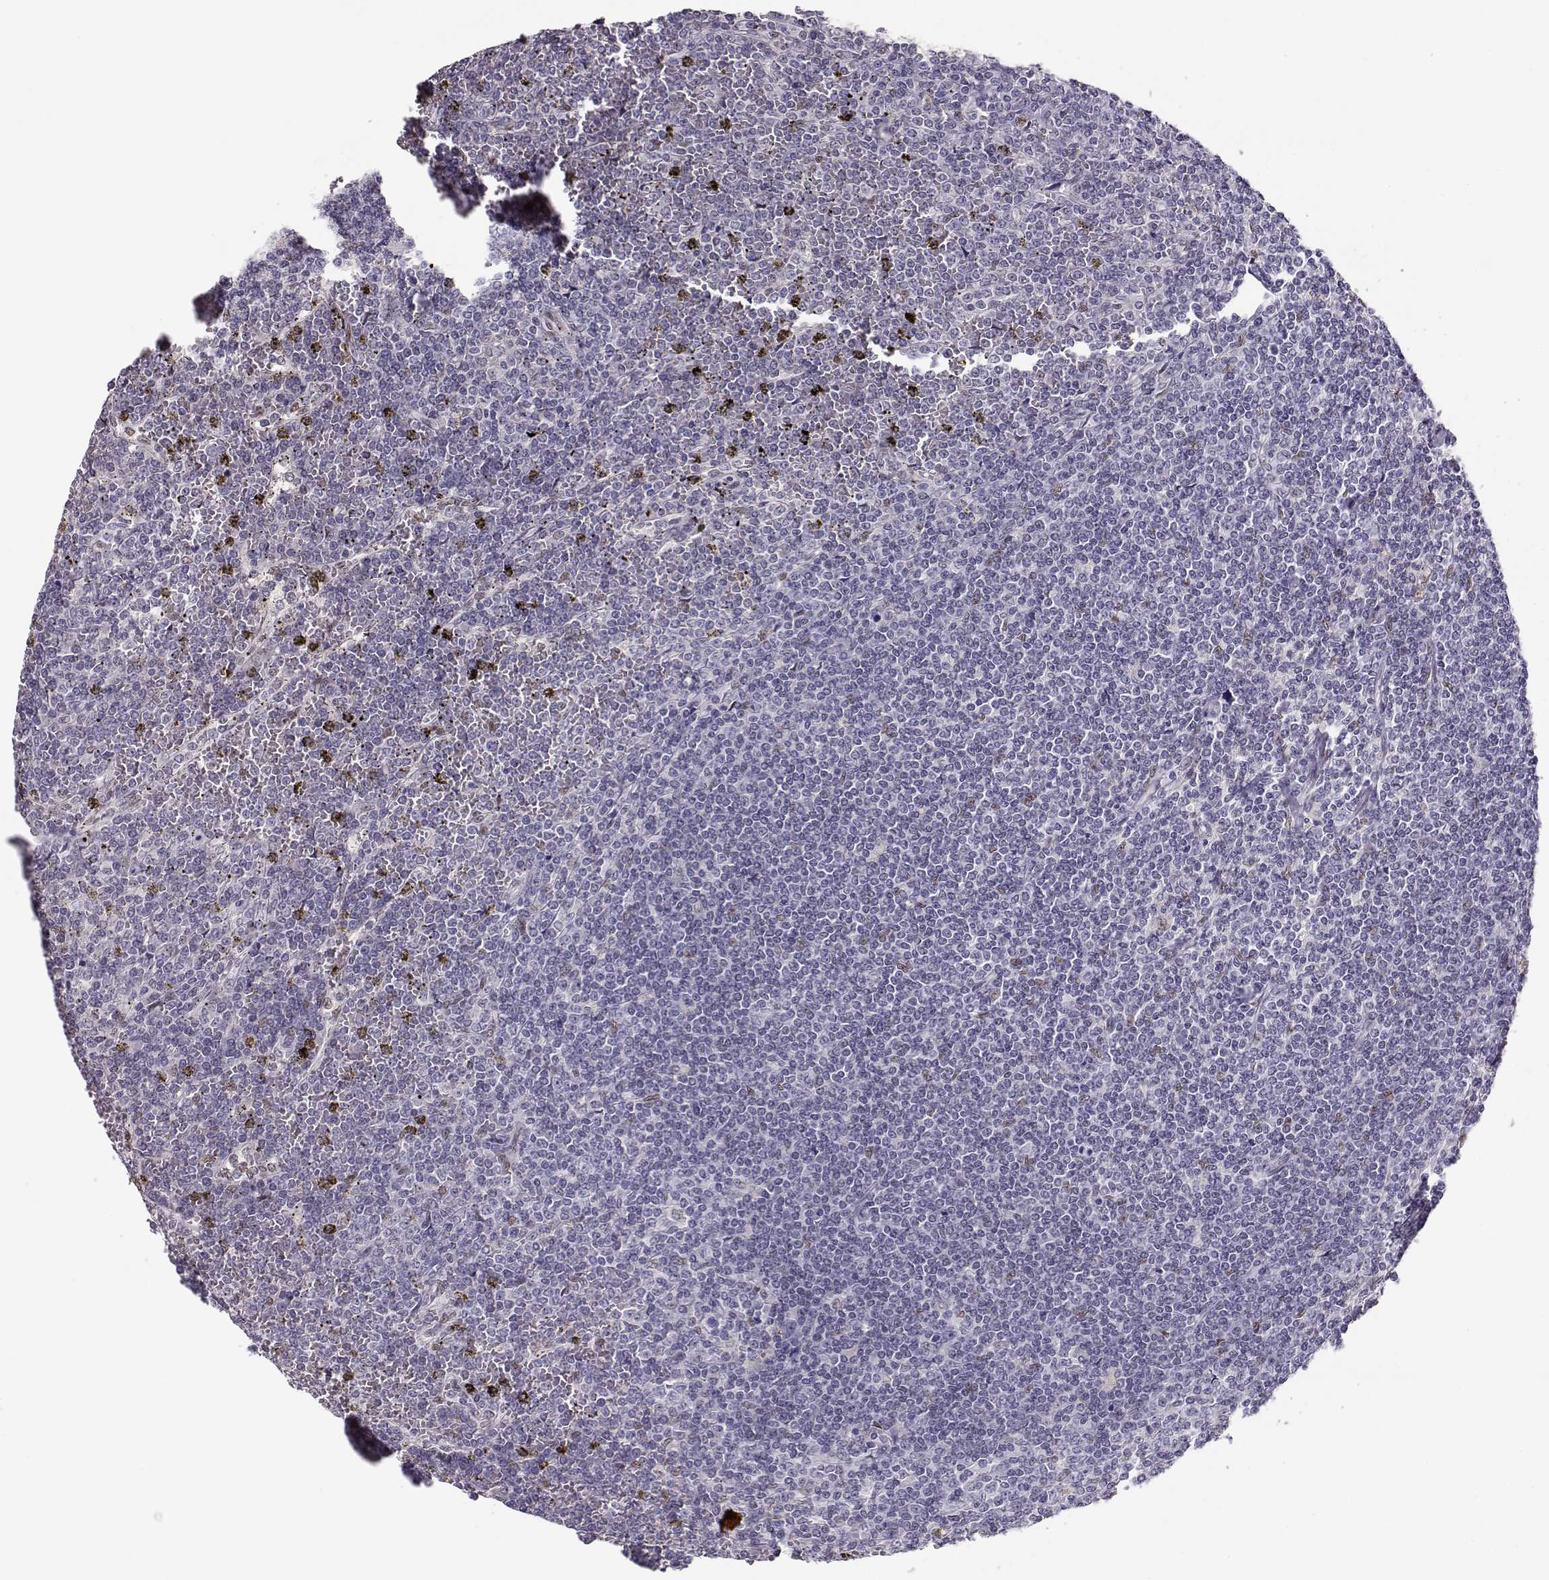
{"staining": {"intensity": "negative", "quantity": "none", "location": "none"}, "tissue": "lymphoma", "cell_type": "Tumor cells", "image_type": "cancer", "snomed": [{"axis": "morphology", "description": "Malignant lymphoma, non-Hodgkin's type, Low grade"}, {"axis": "topography", "description": "Spleen"}], "caption": "Immunohistochemistry photomicrograph of malignant lymphoma, non-Hodgkin's type (low-grade) stained for a protein (brown), which shows no expression in tumor cells. (IHC, brightfield microscopy, high magnification).", "gene": "POLI", "patient": {"sex": "female", "age": 19}}